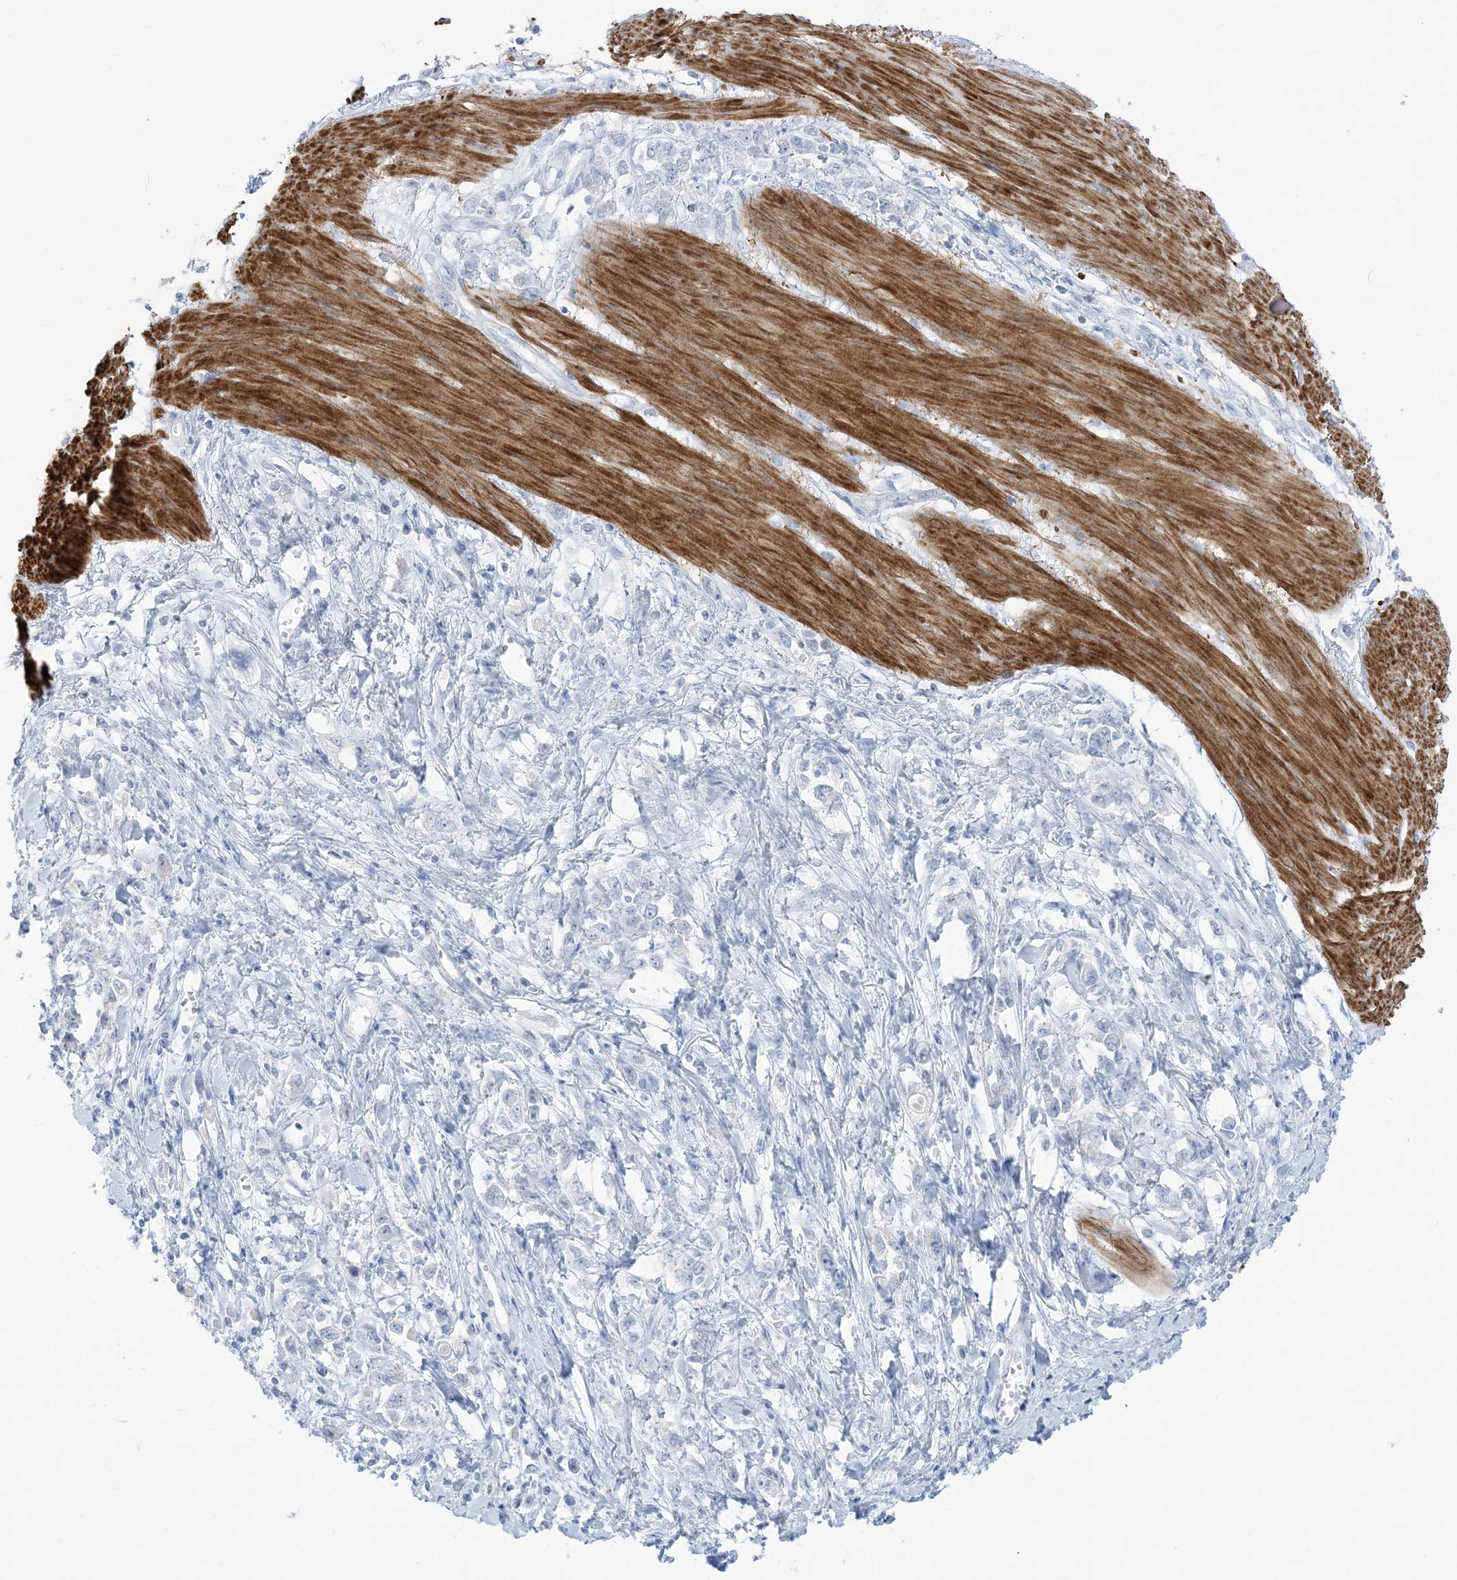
{"staining": {"intensity": "negative", "quantity": "none", "location": "none"}, "tissue": "stomach cancer", "cell_type": "Tumor cells", "image_type": "cancer", "snomed": [{"axis": "morphology", "description": "Adenocarcinoma, NOS"}, {"axis": "topography", "description": "Stomach"}], "caption": "An IHC histopathology image of stomach cancer is shown. There is no staining in tumor cells of stomach cancer.", "gene": "MARS2", "patient": {"sex": "female", "age": 76}}